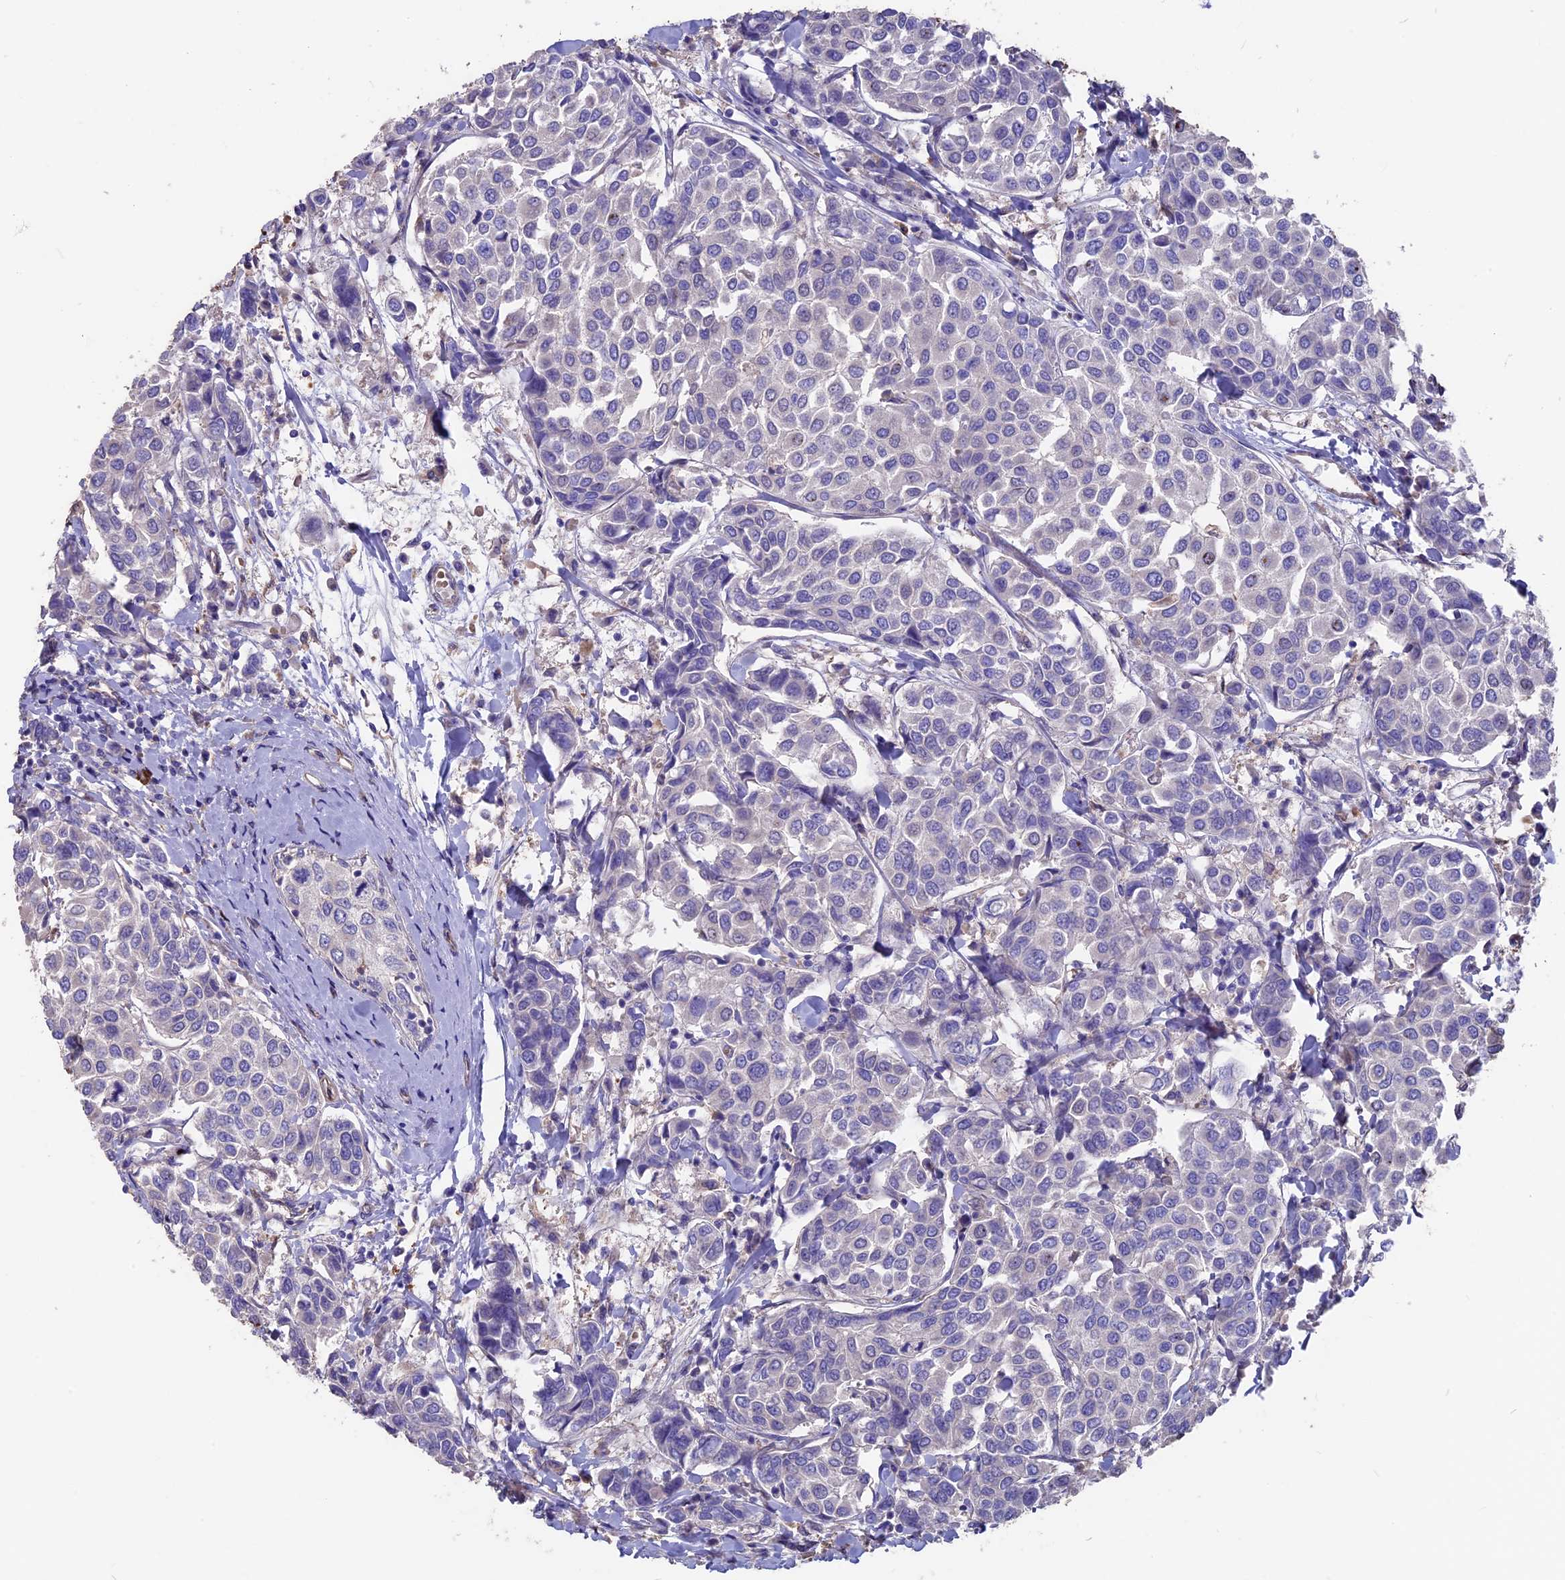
{"staining": {"intensity": "negative", "quantity": "none", "location": "none"}, "tissue": "breast cancer", "cell_type": "Tumor cells", "image_type": "cancer", "snomed": [{"axis": "morphology", "description": "Duct carcinoma"}, {"axis": "topography", "description": "Breast"}], "caption": "Human breast cancer (infiltrating ductal carcinoma) stained for a protein using immunohistochemistry exhibits no staining in tumor cells.", "gene": "SEH1L", "patient": {"sex": "female", "age": 55}}